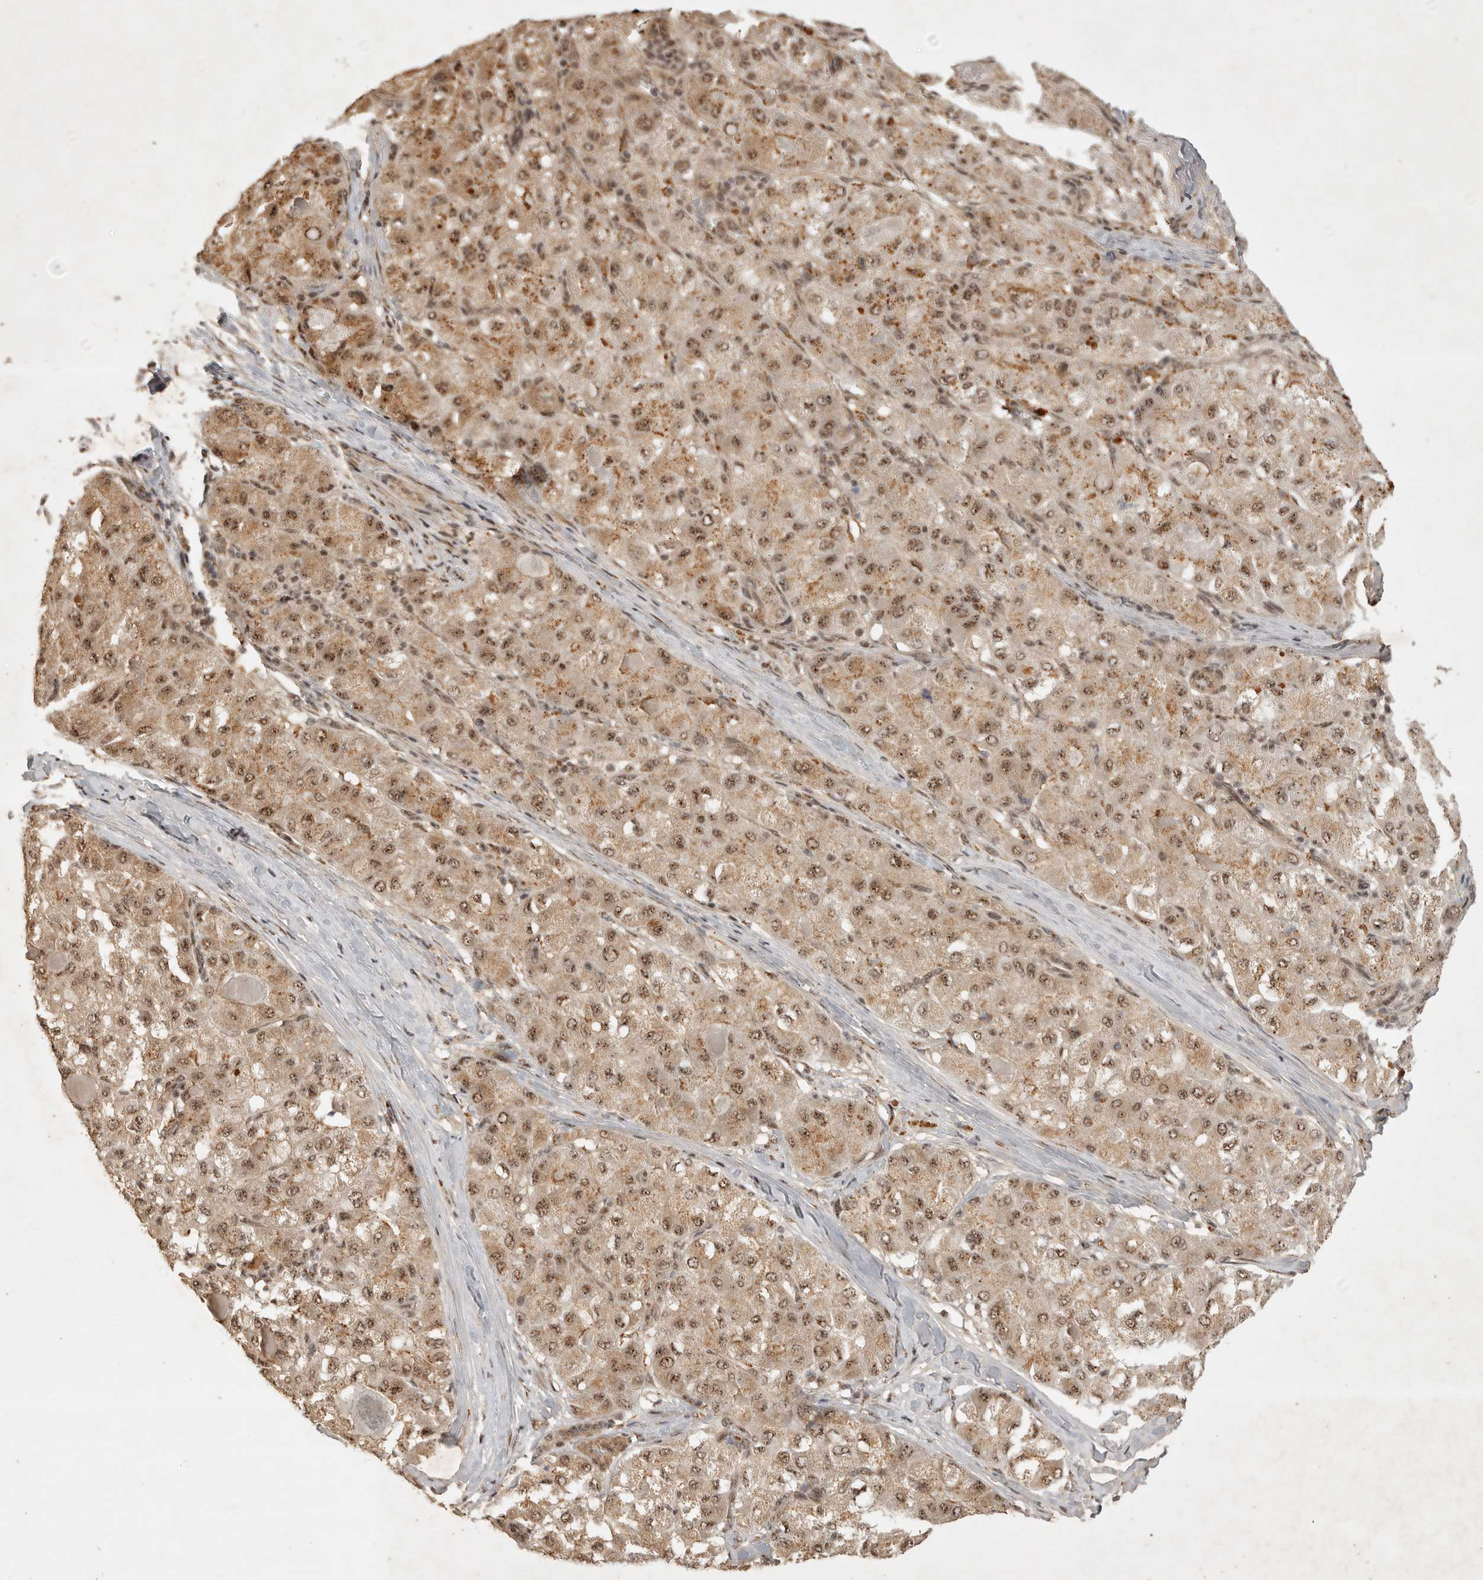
{"staining": {"intensity": "moderate", "quantity": "25%-75%", "location": "cytoplasmic/membranous,nuclear"}, "tissue": "liver cancer", "cell_type": "Tumor cells", "image_type": "cancer", "snomed": [{"axis": "morphology", "description": "Carcinoma, Hepatocellular, NOS"}, {"axis": "topography", "description": "Liver"}], "caption": "The image exhibits immunohistochemical staining of liver cancer. There is moderate cytoplasmic/membranous and nuclear positivity is present in about 25%-75% of tumor cells.", "gene": "POMP", "patient": {"sex": "male", "age": 80}}